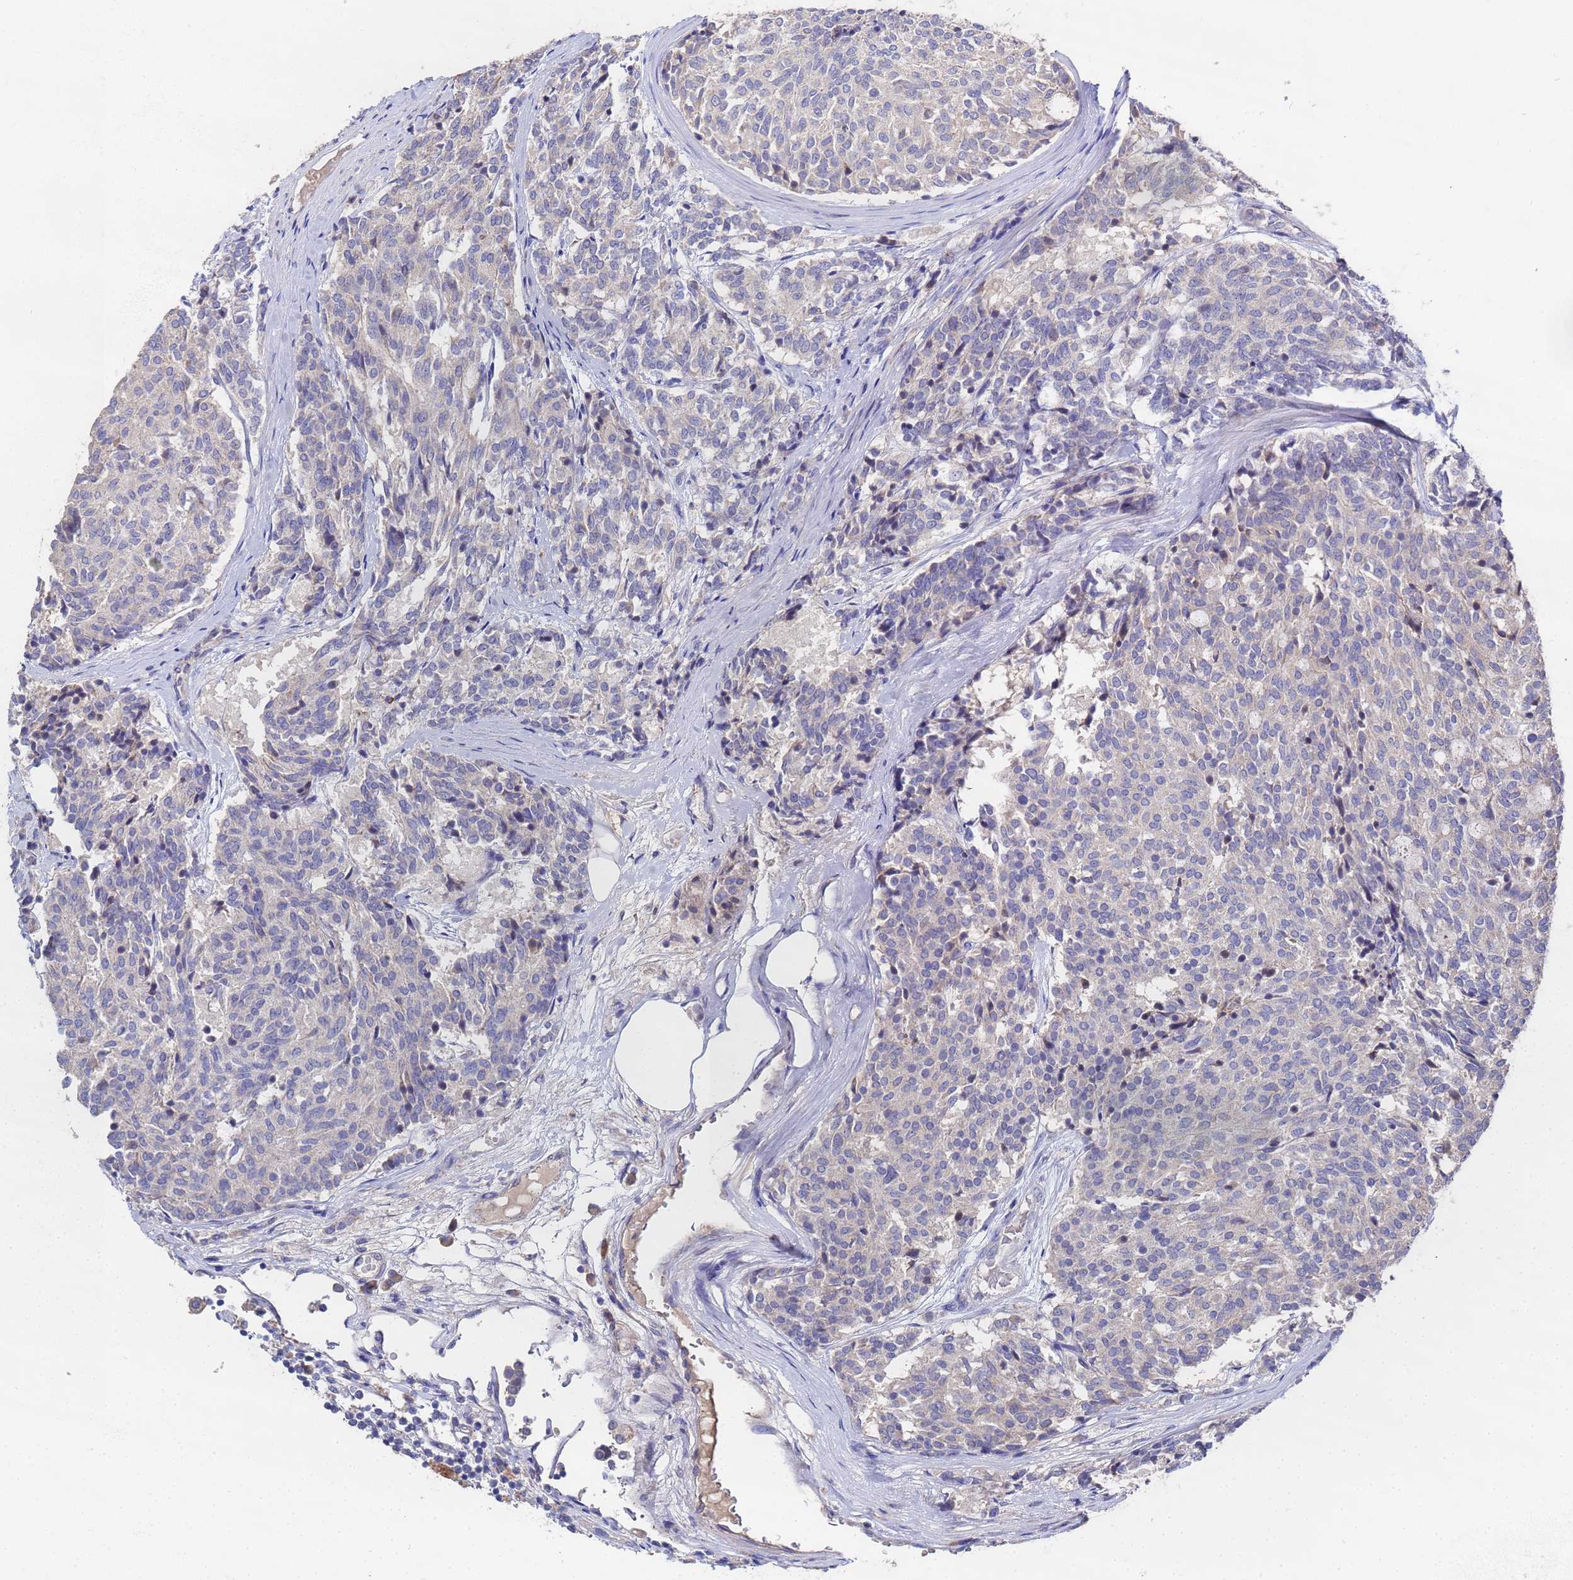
{"staining": {"intensity": "negative", "quantity": "none", "location": "none"}, "tissue": "carcinoid", "cell_type": "Tumor cells", "image_type": "cancer", "snomed": [{"axis": "morphology", "description": "Carcinoid, malignant, NOS"}, {"axis": "topography", "description": "Pancreas"}], "caption": "Tumor cells are negative for protein expression in human carcinoid.", "gene": "TCP10L", "patient": {"sex": "female", "age": 54}}